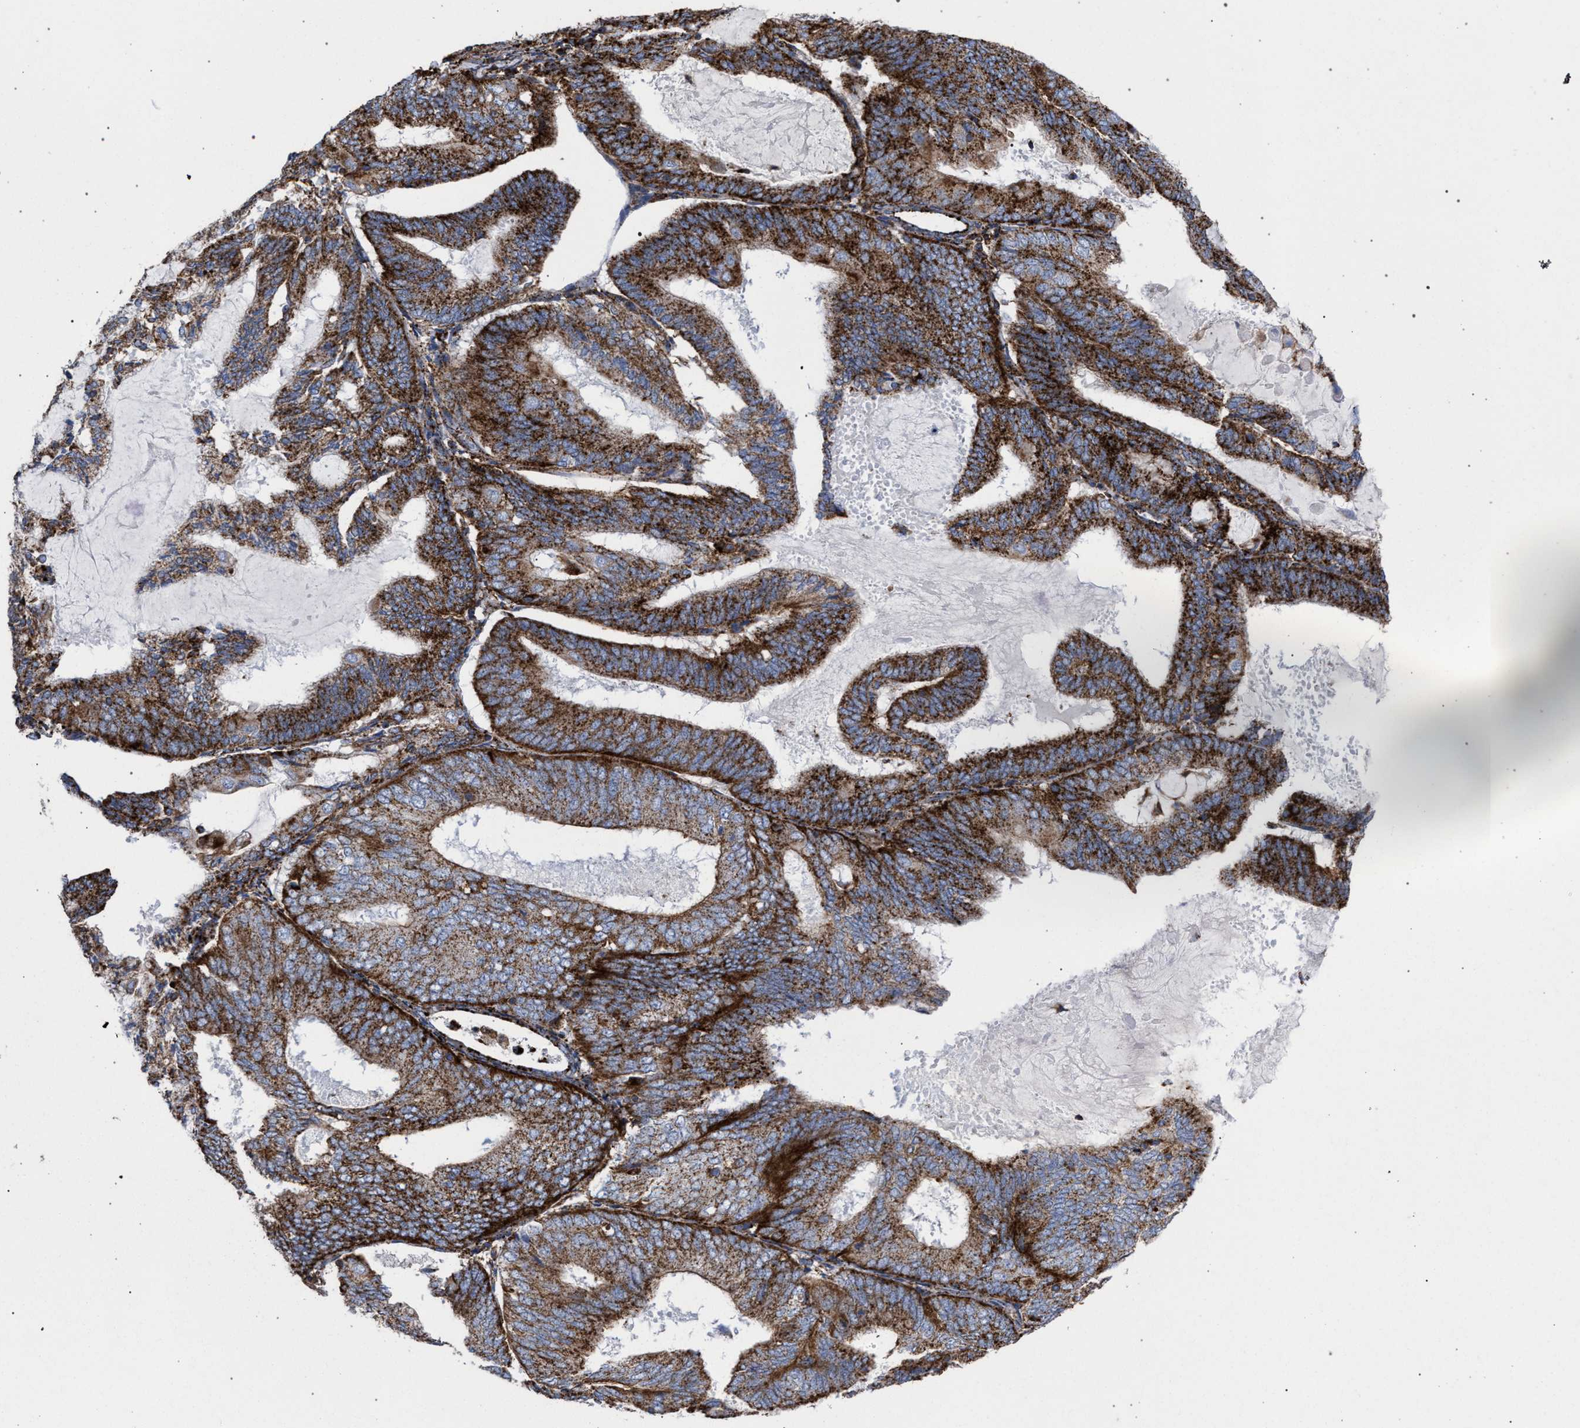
{"staining": {"intensity": "strong", "quantity": ">75%", "location": "cytoplasmic/membranous"}, "tissue": "endometrial cancer", "cell_type": "Tumor cells", "image_type": "cancer", "snomed": [{"axis": "morphology", "description": "Adenocarcinoma, NOS"}, {"axis": "topography", "description": "Endometrium"}], "caption": "Immunohistochemical staining of human adenocarcinoma (endometrial) shows strong cytoplasmic/membranous protein expression in about >75% of tumor cells. Using DAB (brown) and hematoxylin (blue) stains, captured at high magnification using brightfield microscopy.", "gene": "PPT1", "patient": {"sex": "female", "age": 81}}